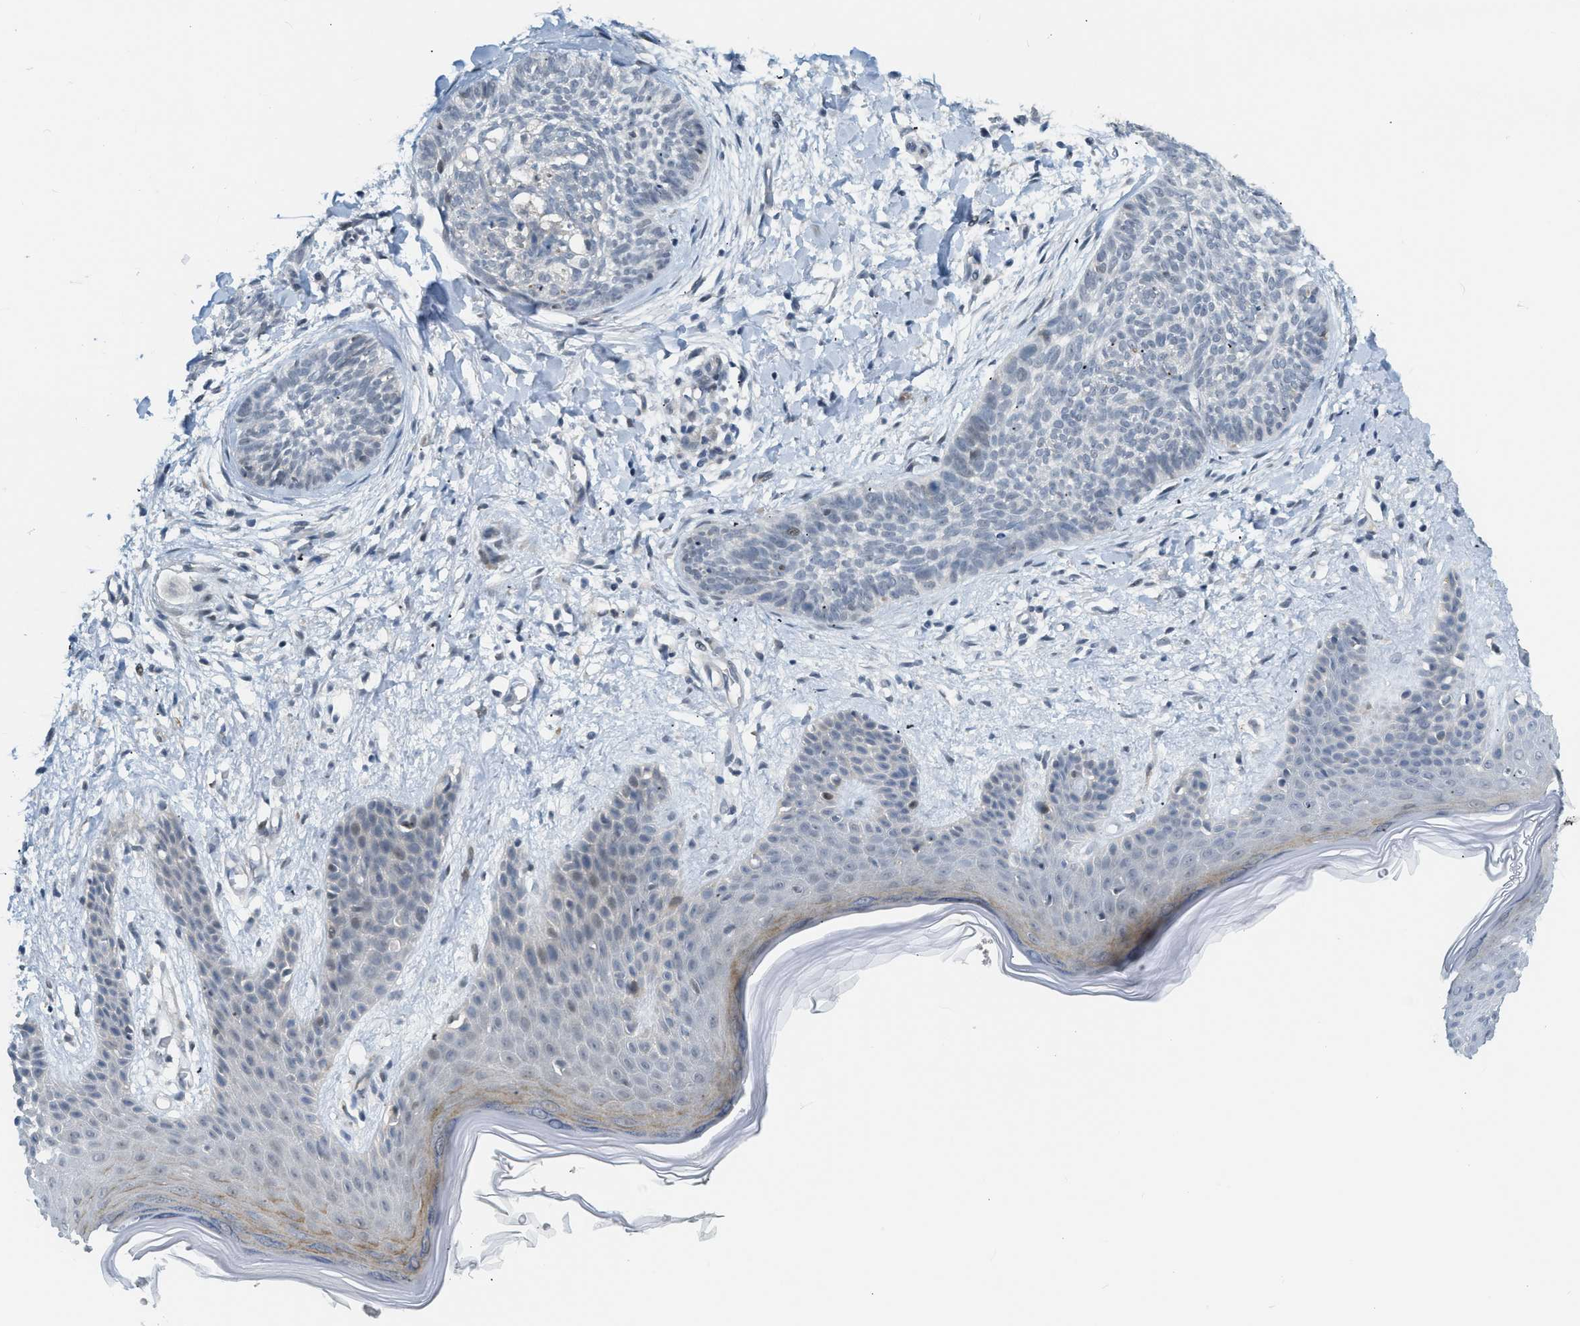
{"staining": {"intensity": "negative", "quantity": "none", "location": "none"}, "tissue": "skin cancer", "cell_type": "Tumor cells", "image_type": "cancer", "snomed": [{"axis": "morphology", "description": "Basal cell carcinoma"}, {"axis": "topography", "description": "Skin"}], "caption": "A photomicrograph of skin cancer (basal cell carcinoma) stained for a protein displays no brown staining in tumor cells.", "gene": "ZNF408", "patient": {"sex": "female", "age": 59}}